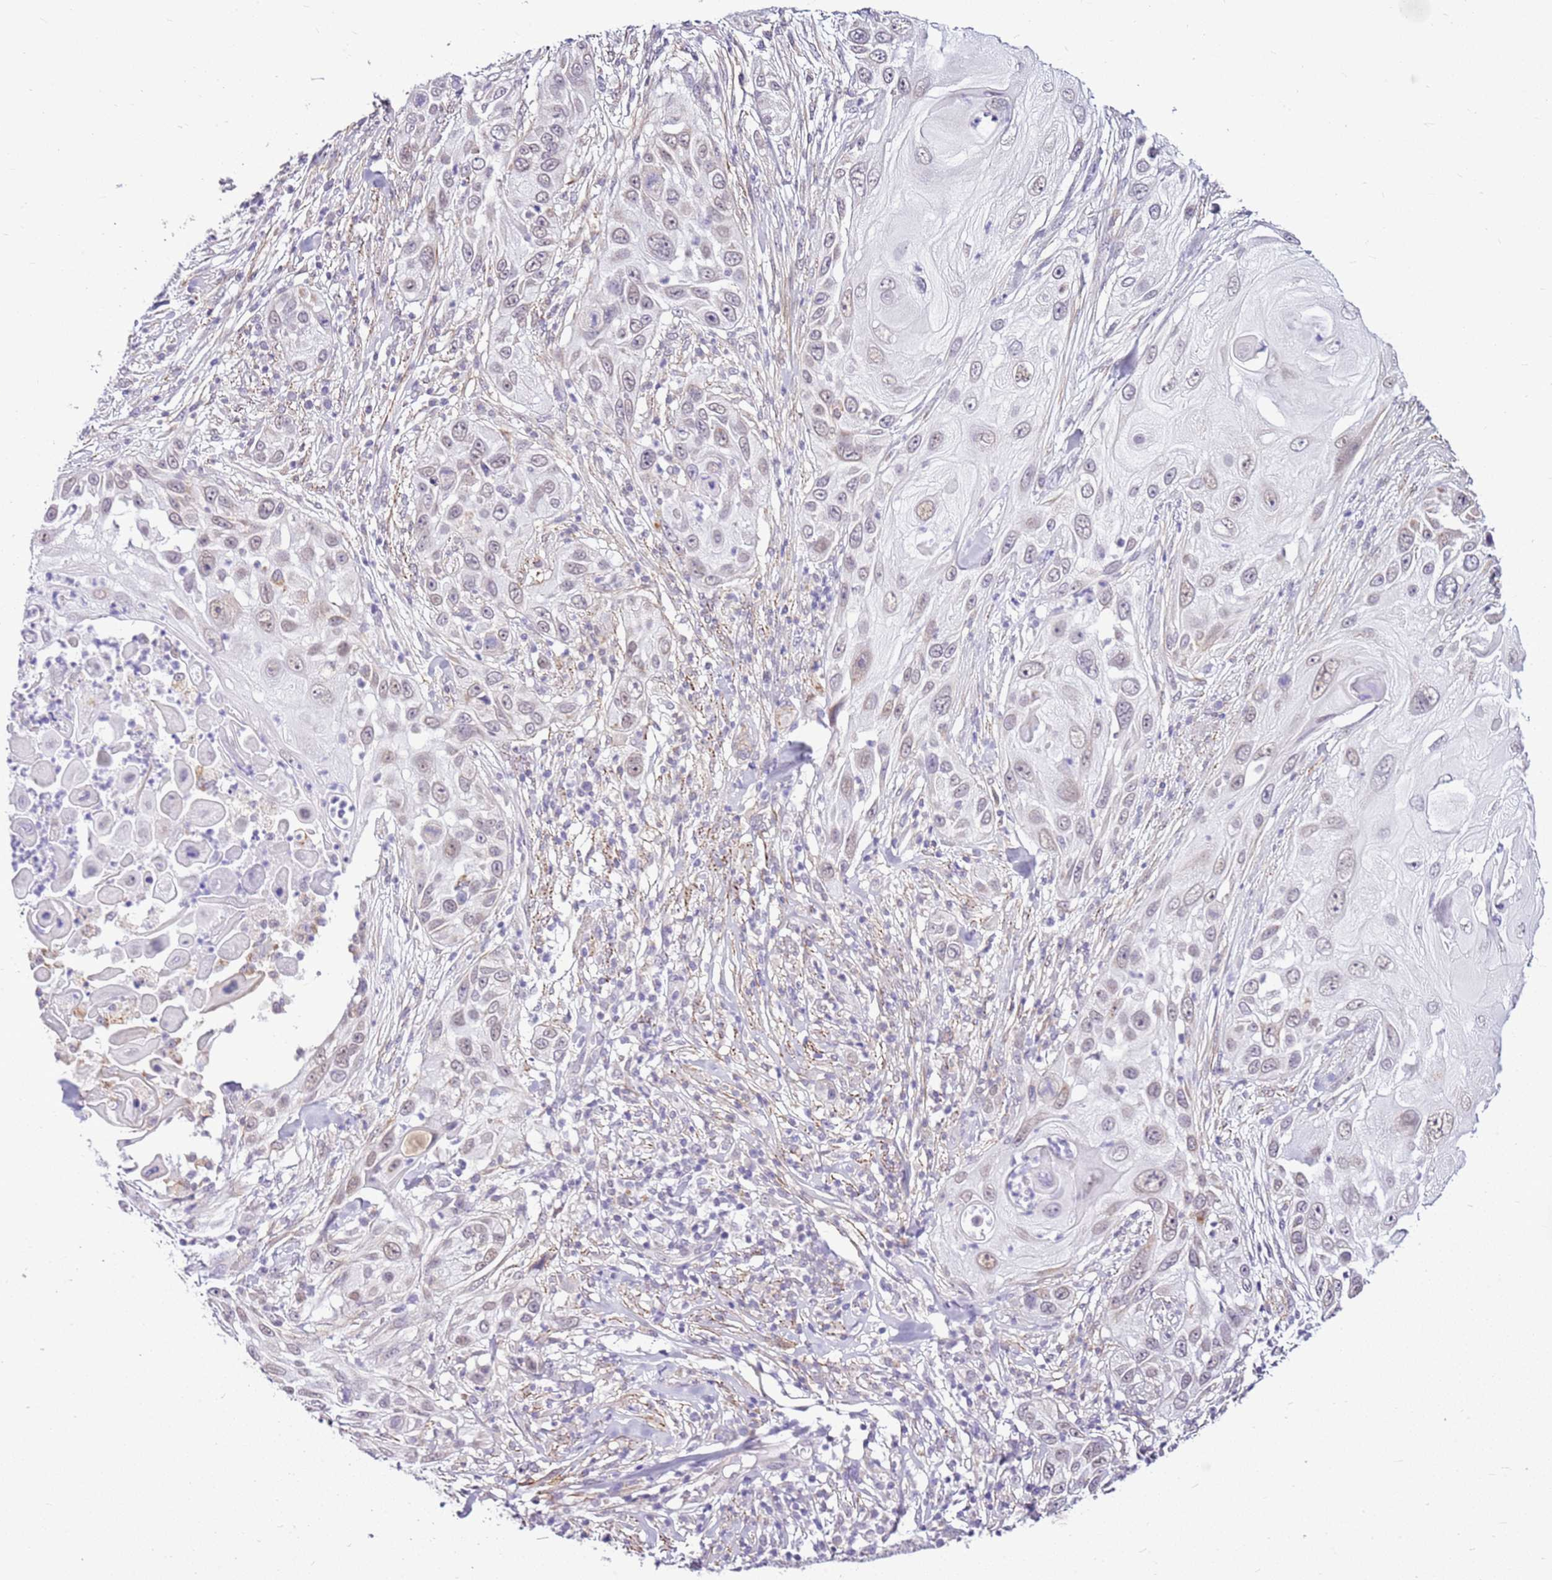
{"staining": {"intensity": "weak", "quantity": "<25%", "location": "nuclear"}, "tissue": "skin cancer", "cell_type": "Tumor cells", "image_type": "cancer", "snomed": [{"axis": "morphology", "description": "Squamous cell carcinoma, NOS"}, {"axis": "topography", "description": "Skin"}], "caption": "Human skin cancer stained for a protein using immunohistochemistry demonstrates no positivity in tumor cells.", "gene": "SMIM4", "patient": {"sex": "female", "age": 44}}